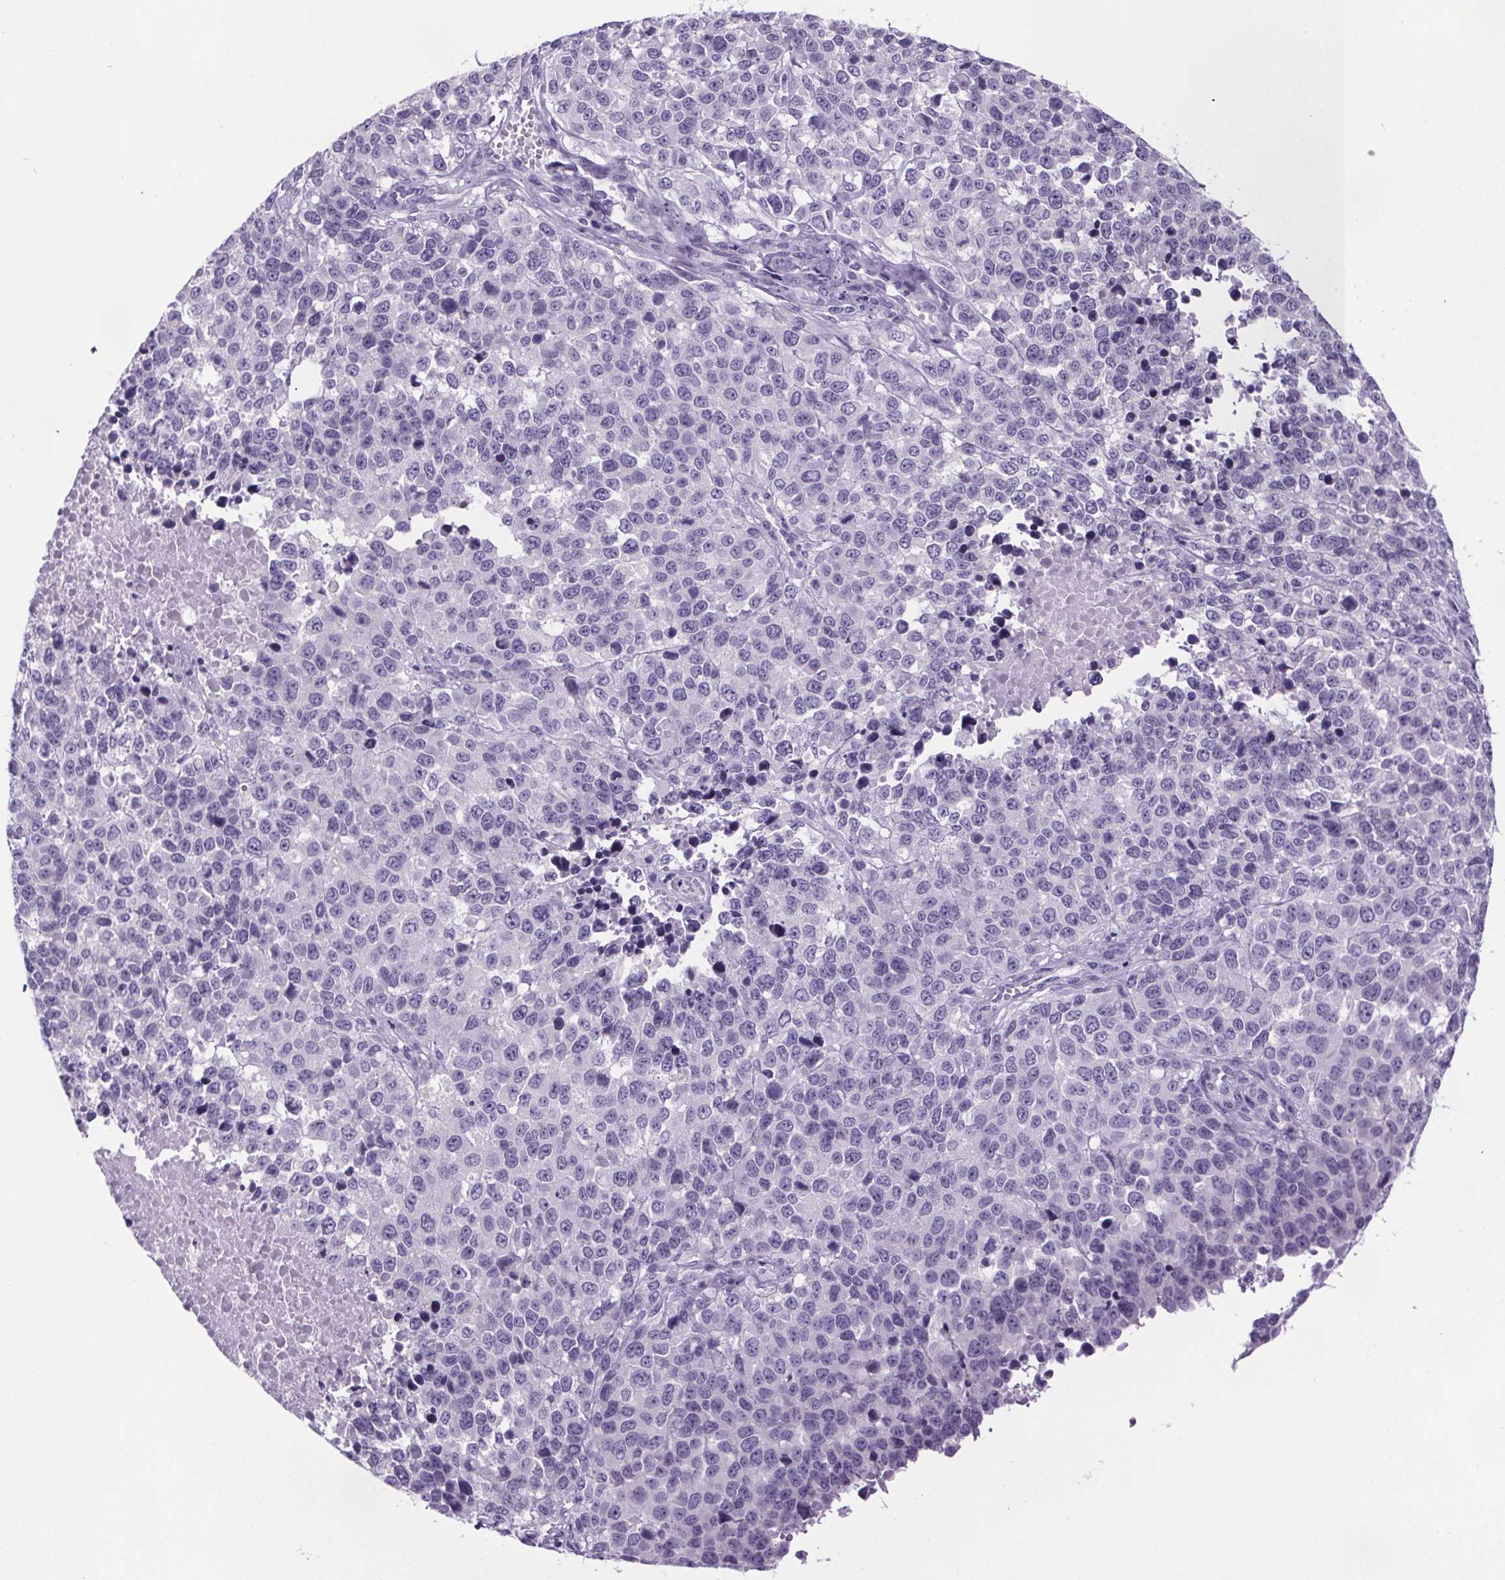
{"staining": {"intensity": "negative", "quantity": "none", "location": "none"}, "tissue": "melanoma", "cell_type": "Tumor cells", "image_type": "cancer", "snomed": [{"axis": "morphology", "description": "Malignant melanoma, Metastatic site"}, {"axis": "topography", "description": "Skin"}], "caption": "High power microscopy histopathology image of an immunohistochemistry (IHC) histopathology image of melanoma, revealing no significant expression in tumor cells.", "gene": "CUBN", "patient": {"sex": "male", "age": 84}}